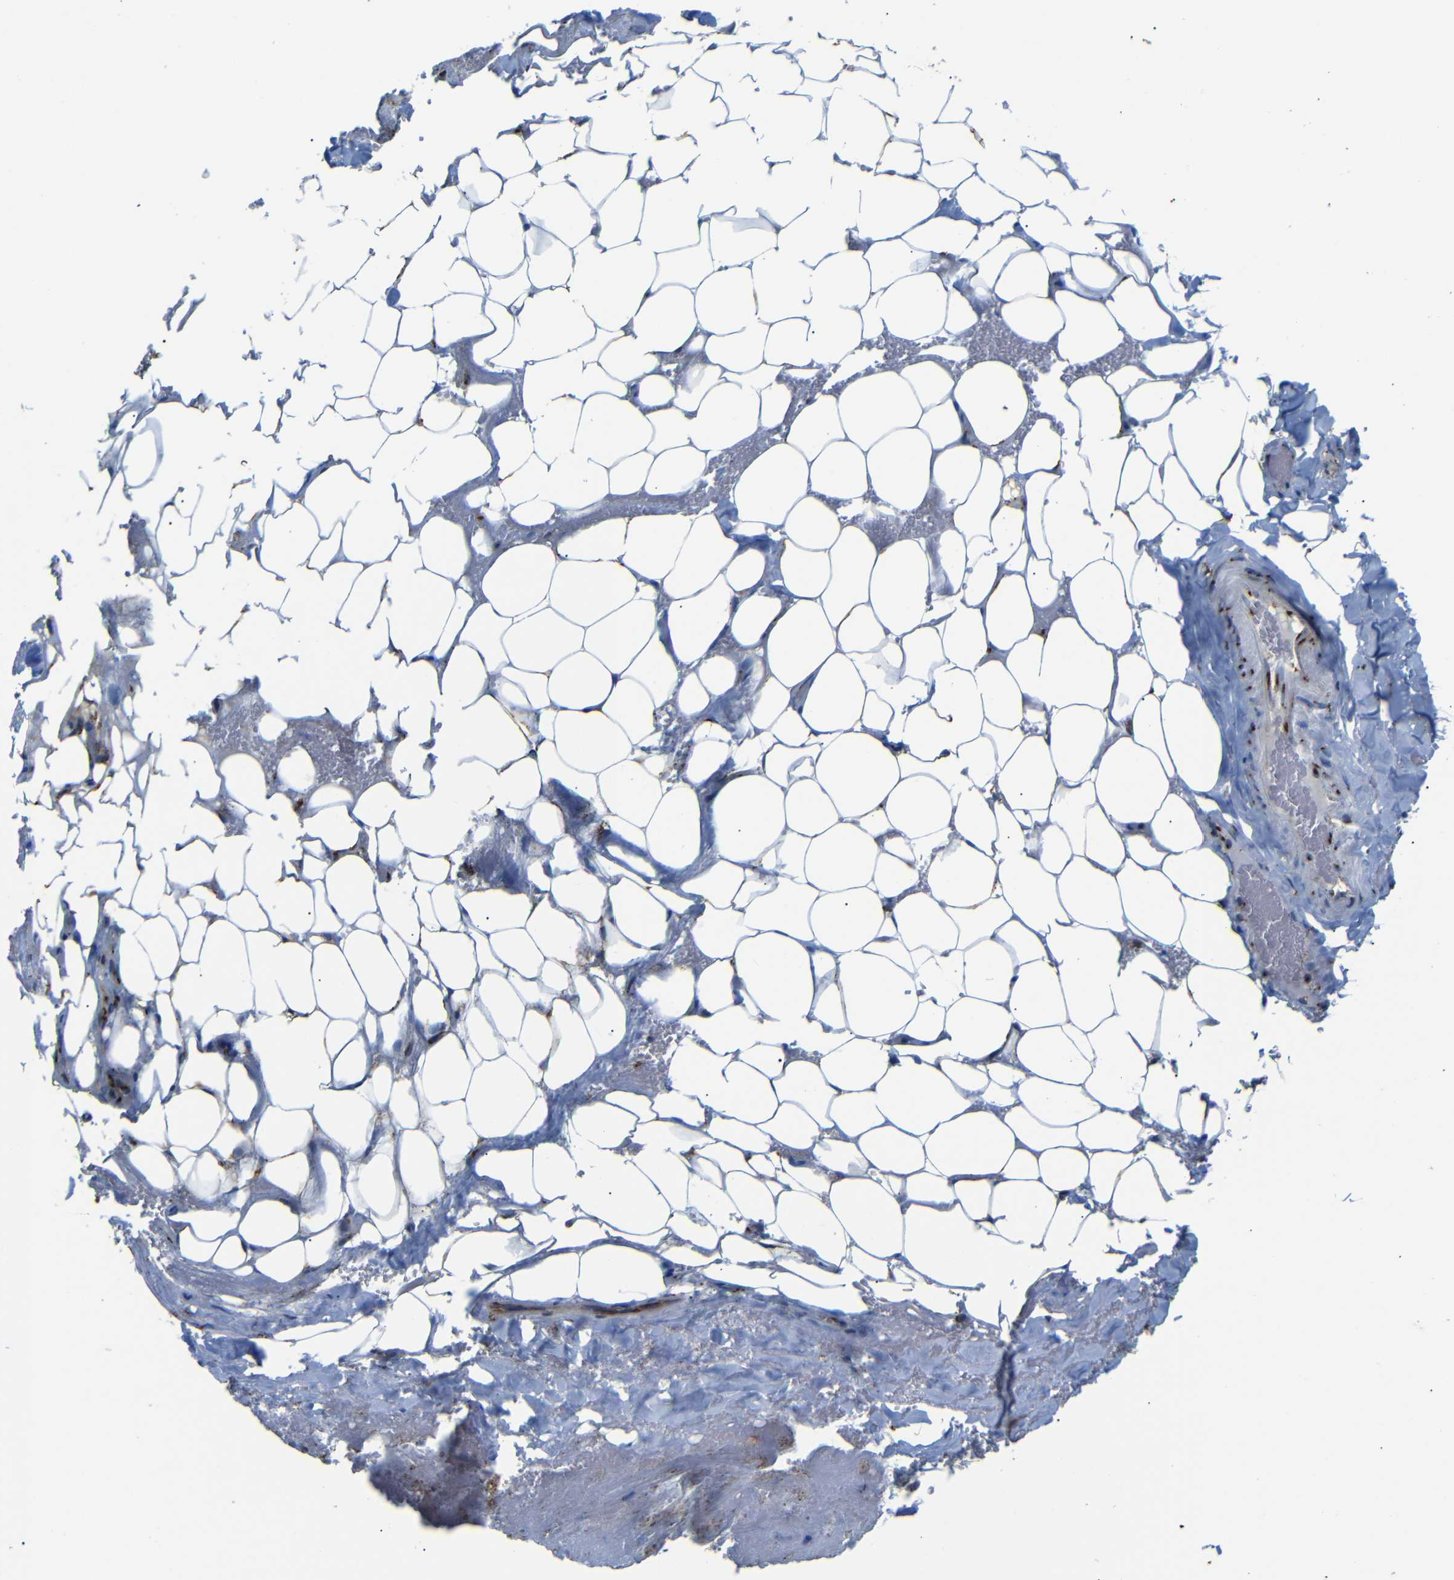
{"staining": {"intensity": "moderate", "quantity": "25%-75%", "location": "cytoplasmic/membranous"}, "tissue": "adipose tissue", "cell_type": "Adipocytes", "image_type": "normal", "snomed": [{"axis": "morphology", "description": "Normal tissue, NOS"}, {"axis": "topography", "description": "Peripheral nerve tissue"}], "caption": "A high-resolution image shows IHC staining of unremarkable adipose tissue, which shows moderate cytoplasmic/membranous positivity in approximately 25%-75% of adipocytes.", "gene": "TGOLN2", "patient": {"sex": "male", "age": 70}}